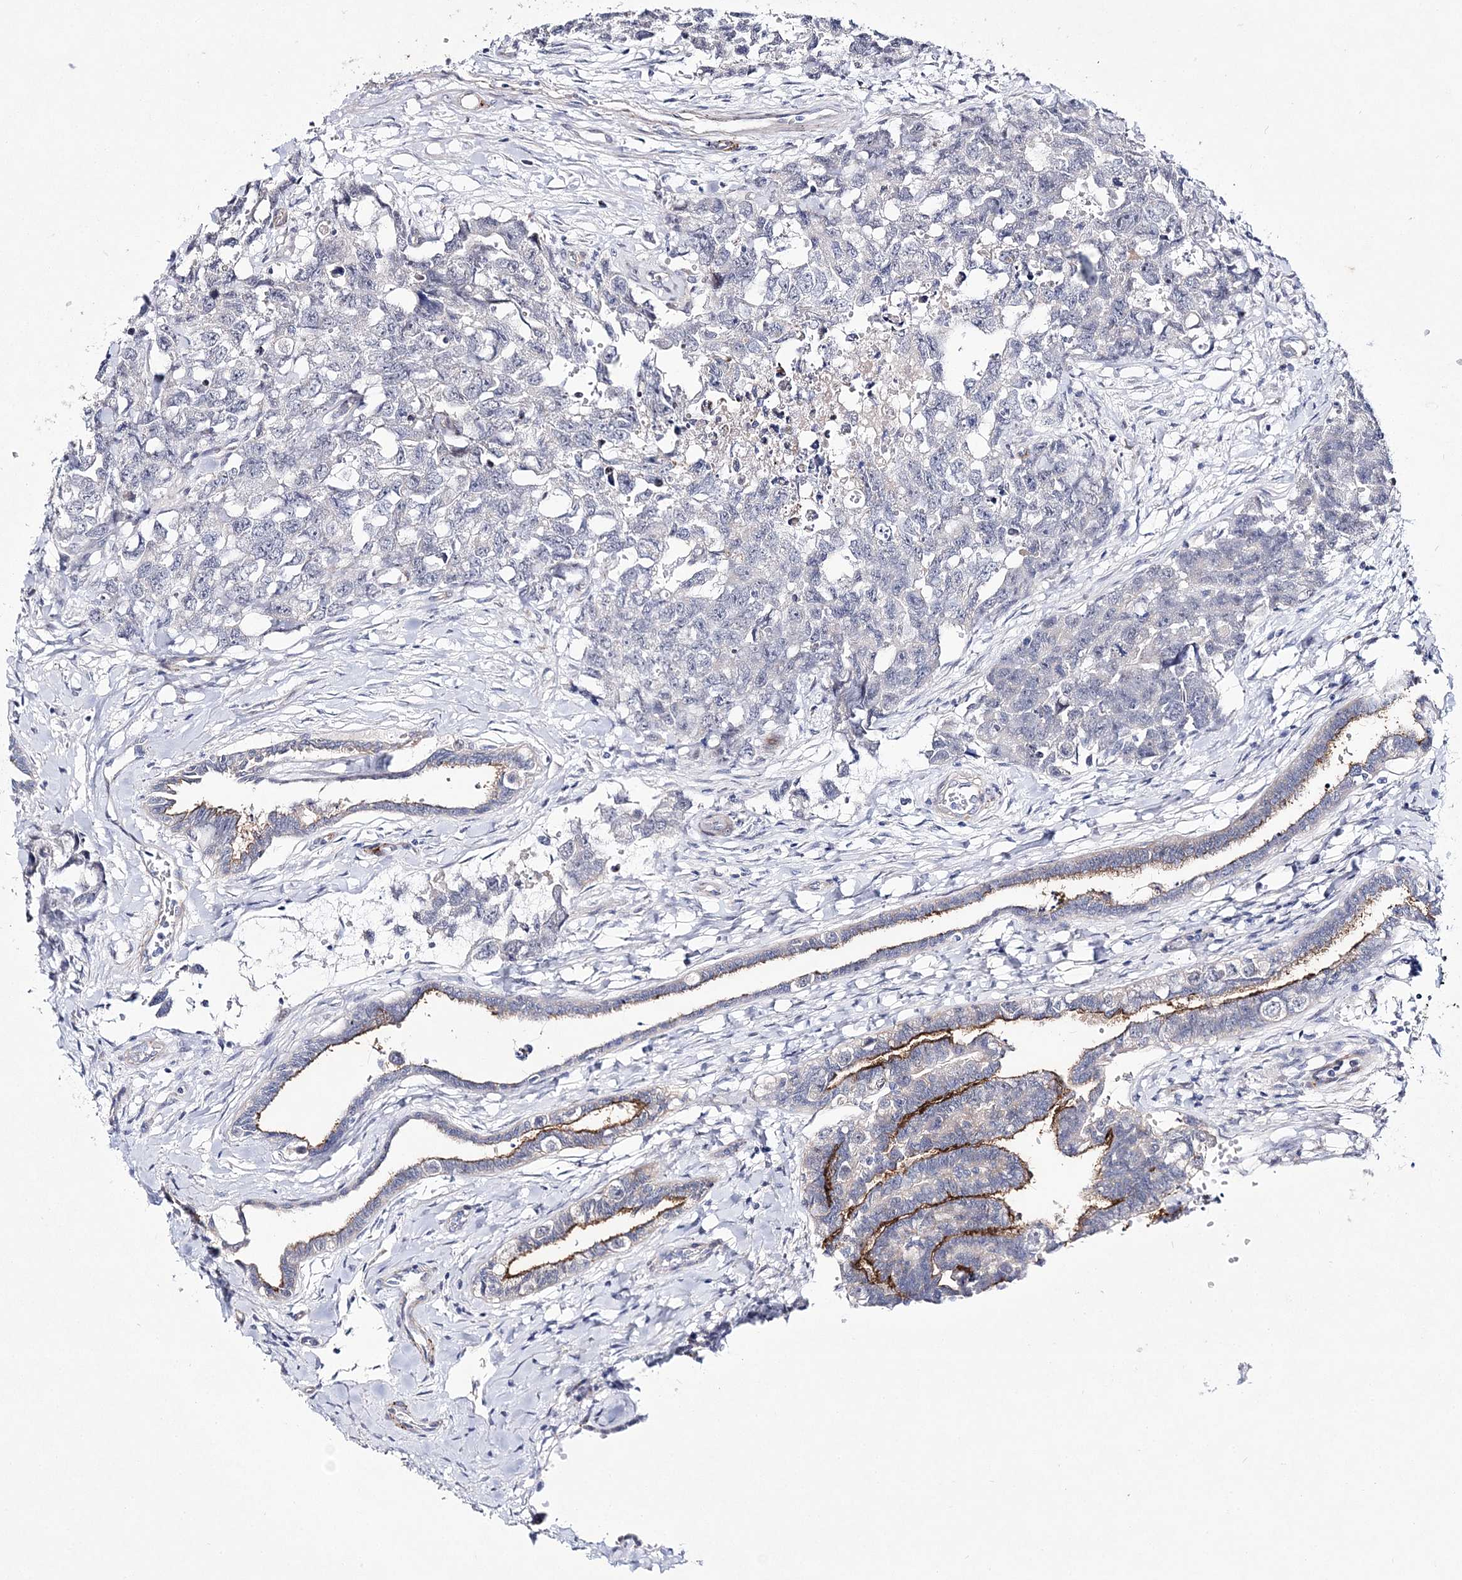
{"staining": {"intensity": "negative", "quantity": "none", "location": "none"}, "tissue": "testis cancer", "cell_type": "Tumor cells", "image_type": "cancer", "snomed": [{"axis": "morphology", "description": "Carcinoma, Embryonal, NOS"}, {"axis": "topography", "description": "Testis"}], "caption": "DAB immunohistochemical staining of testis embryonal carcinoma reveals no significant expression in tumor cells. Nuclei are stained in blue.", "gene": "ANO1", "patient": {"sex": "male", "age": 31}}